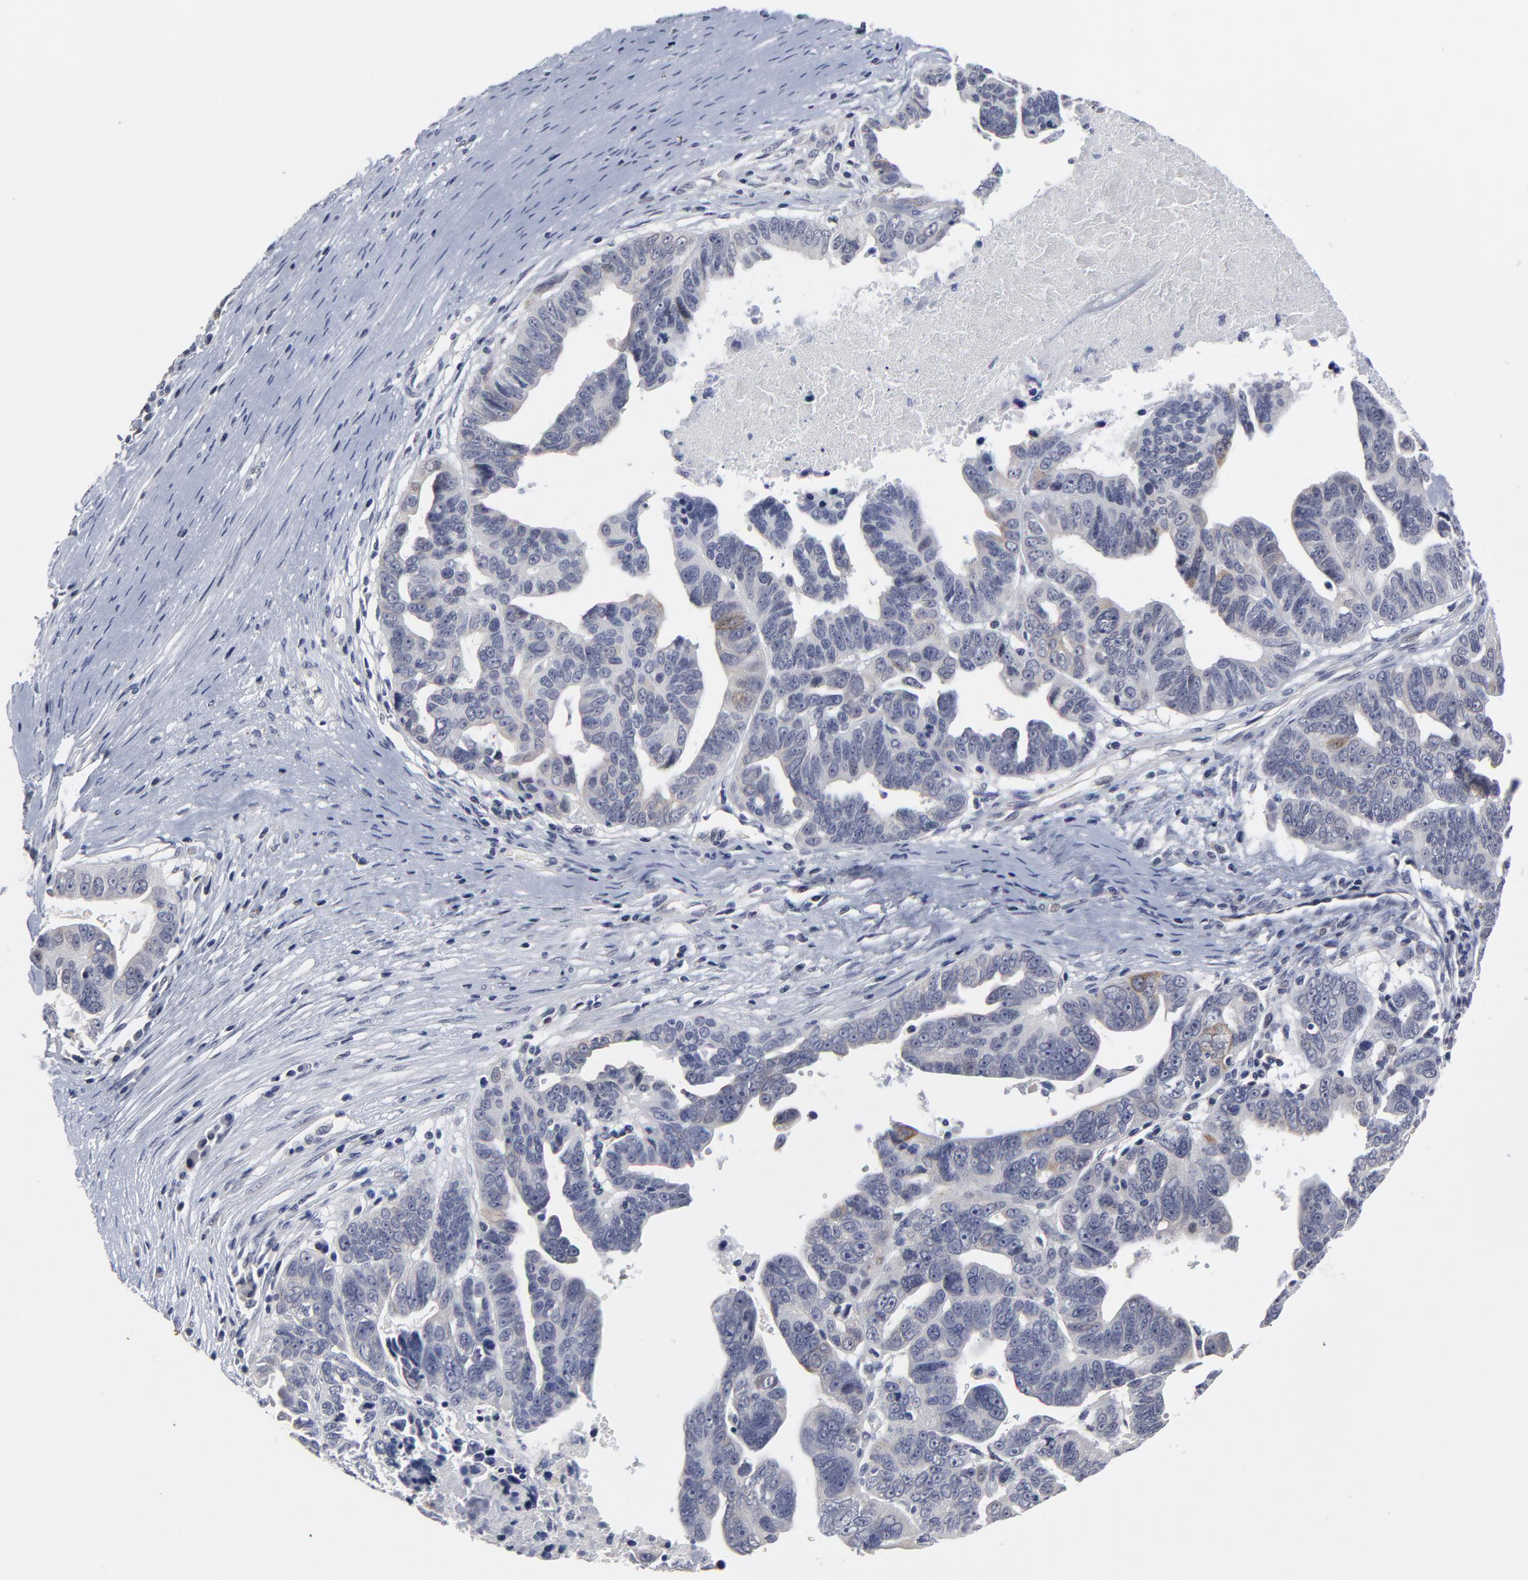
{"staining": {"intensity": "weak", "quantity": "<25%", "location": "cytoplasmic/membranous"}, "tissue": "ovarian cancer", "cell_type": "Tumor cells", "image_type": "cancer", "snomed": [{"axis": "morphology", "description": "Carcinoma, endometroid"}, {"axis": "morphology", "description": "Cystadenocarcinoma, serous, NOS"}, {"axis": "topography", "description": "Ovary"}], "caption": "An image of human serous cystadenocarcinoma (ovarian) is negative for staining in tumor cells. Brightfield microscopy of IHC stained with DAB (brown) and hematoxylin (blue), captured at high magnification.", "gene": "MAGEA10", "patient": {"sex": "female", "age": 45}}